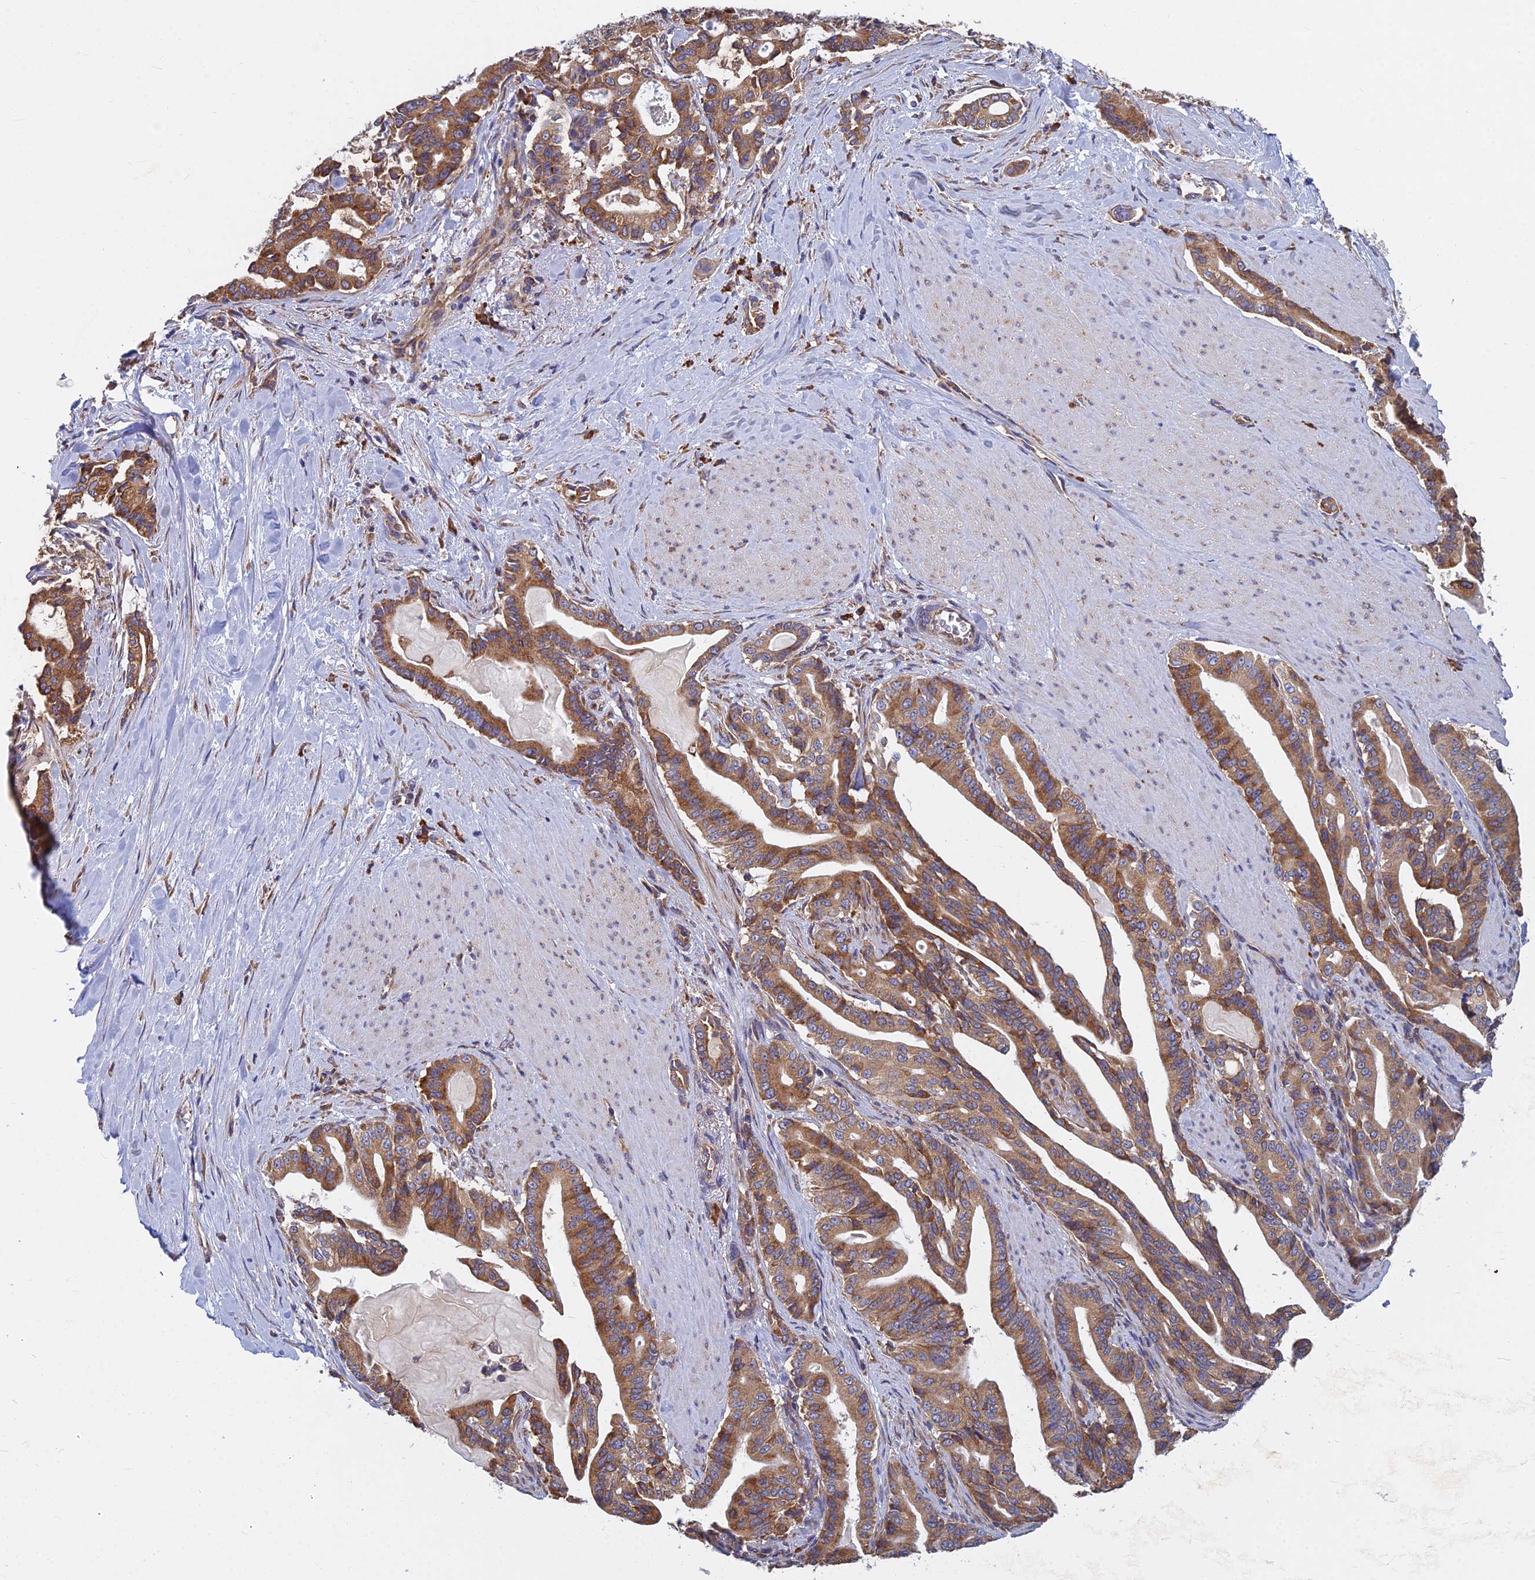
{"staining": {"intensity": "moderate", "quantity": ">75%", "location": "cytoplasmic/membranous"}, "tissue": "pancreatic cancer", "cell_type": "Tumor cells", "image_type": "cancer", "snomed": [{"axis": "morphology", "description": "Adenocarcinoma, NOS"}, {"axis": "topography", "description": "Pancreas"}], "caption": "Immunohistochemistry (IHC) (DAB (3,3'-diaminobenzidine)) staining of human pancreatic cancer displays moderate cytoplasmic/membranous protein positivity in approximately >75% of tumor cells.", "gene": "KIAA1143", "patient": {"sex": "male", "age": 63}}